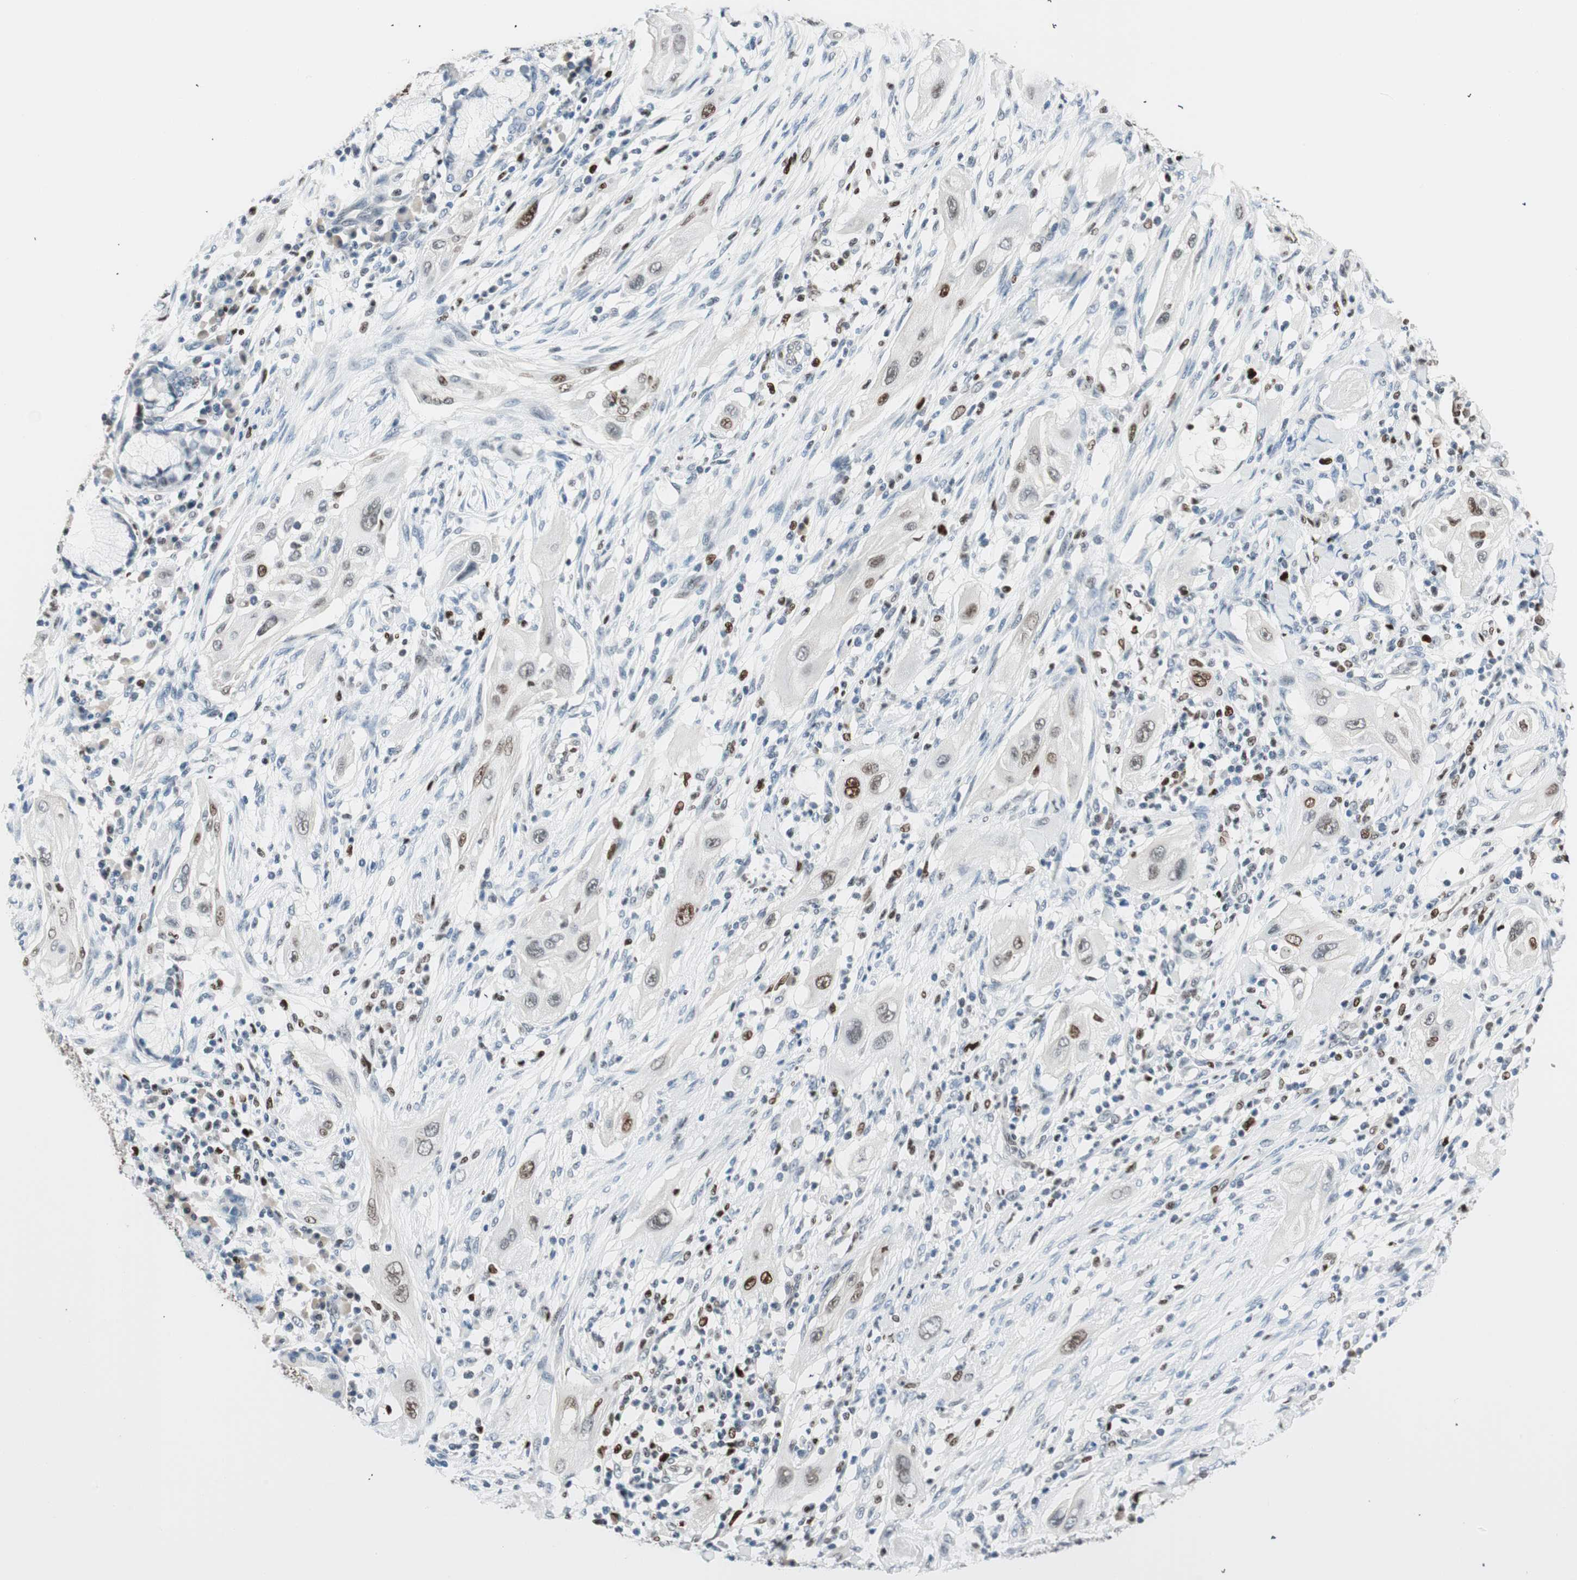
{"staining": {"intensity": "moderate", "quantity": "25%-75%", "location": "nuclear"}, "tissue": "lung cancer", "cell_type": "Tumor cells", "image_type": "cancer", "snomed": [{"axis": "morphology", "description": "Squamous cell carcinoma, NOS"}, {"axis": "topography", "description": "Lung"}], "caption": "A brown stain labels moderate nuclear expression of a protein in lung cancer tumor cells.", "gene": "EZH2", "patient": {"sex": "female", "age": 47}}